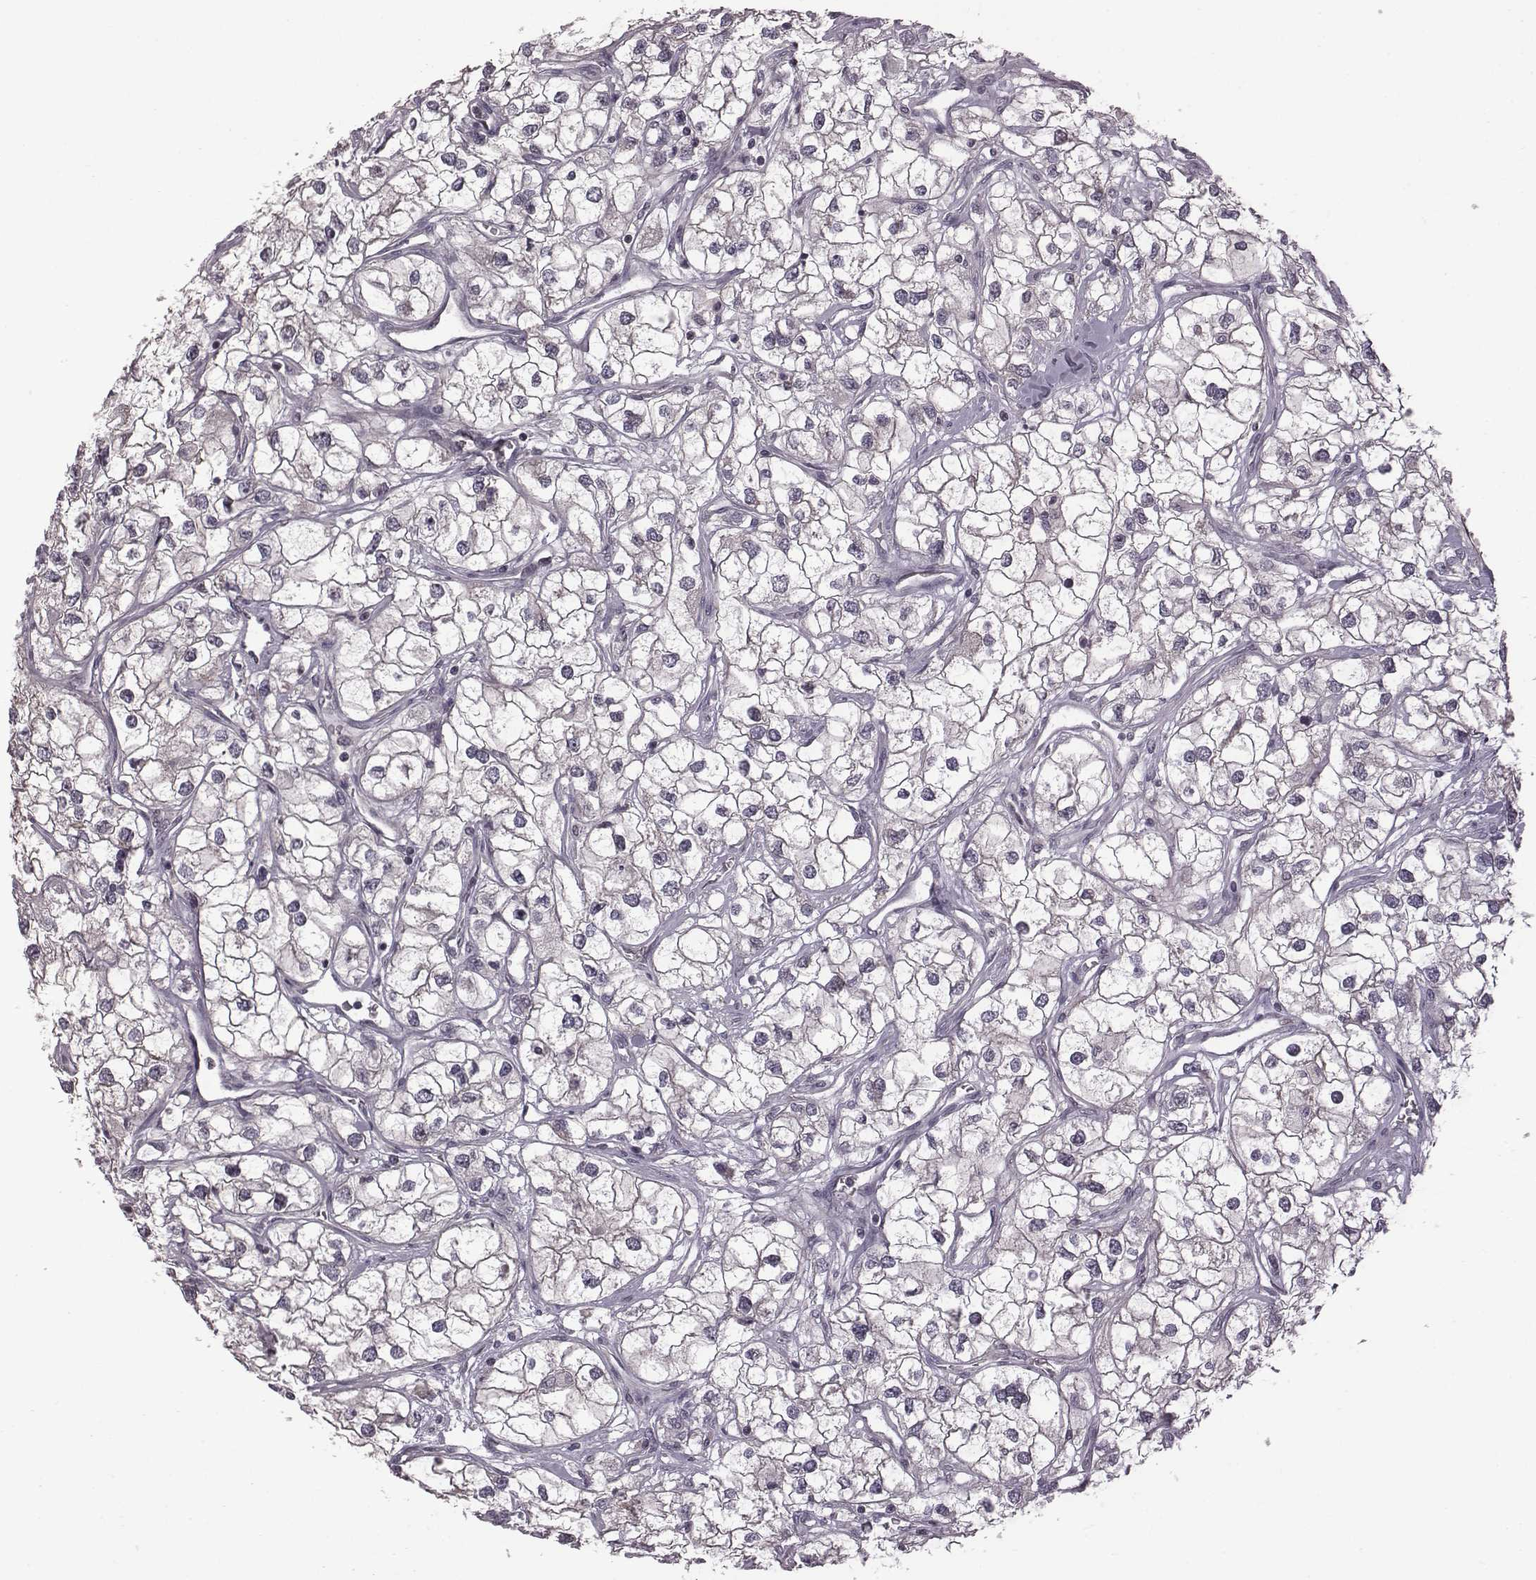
{"staining": {"intensity": "negative", "quantity": "none", "location": "none"}, "tissue": "renal cancer", "cell_type": "Tumor cells", "image_type": "cancer", "snomed": [{"axis": "morphology", "description": "Adenocarcinoma, NOS"}, {"axis": "topography", "description": "Kidney"}], "caption": "High power microscopy photomicrograph of an immunohistochemistry (IHC) micrograph of renal cancer (adenocarcinoma), revealing no significant expression in tumor cells.", "gene": "BICDL1", "patient": {"sex": "male", "age": 59}}